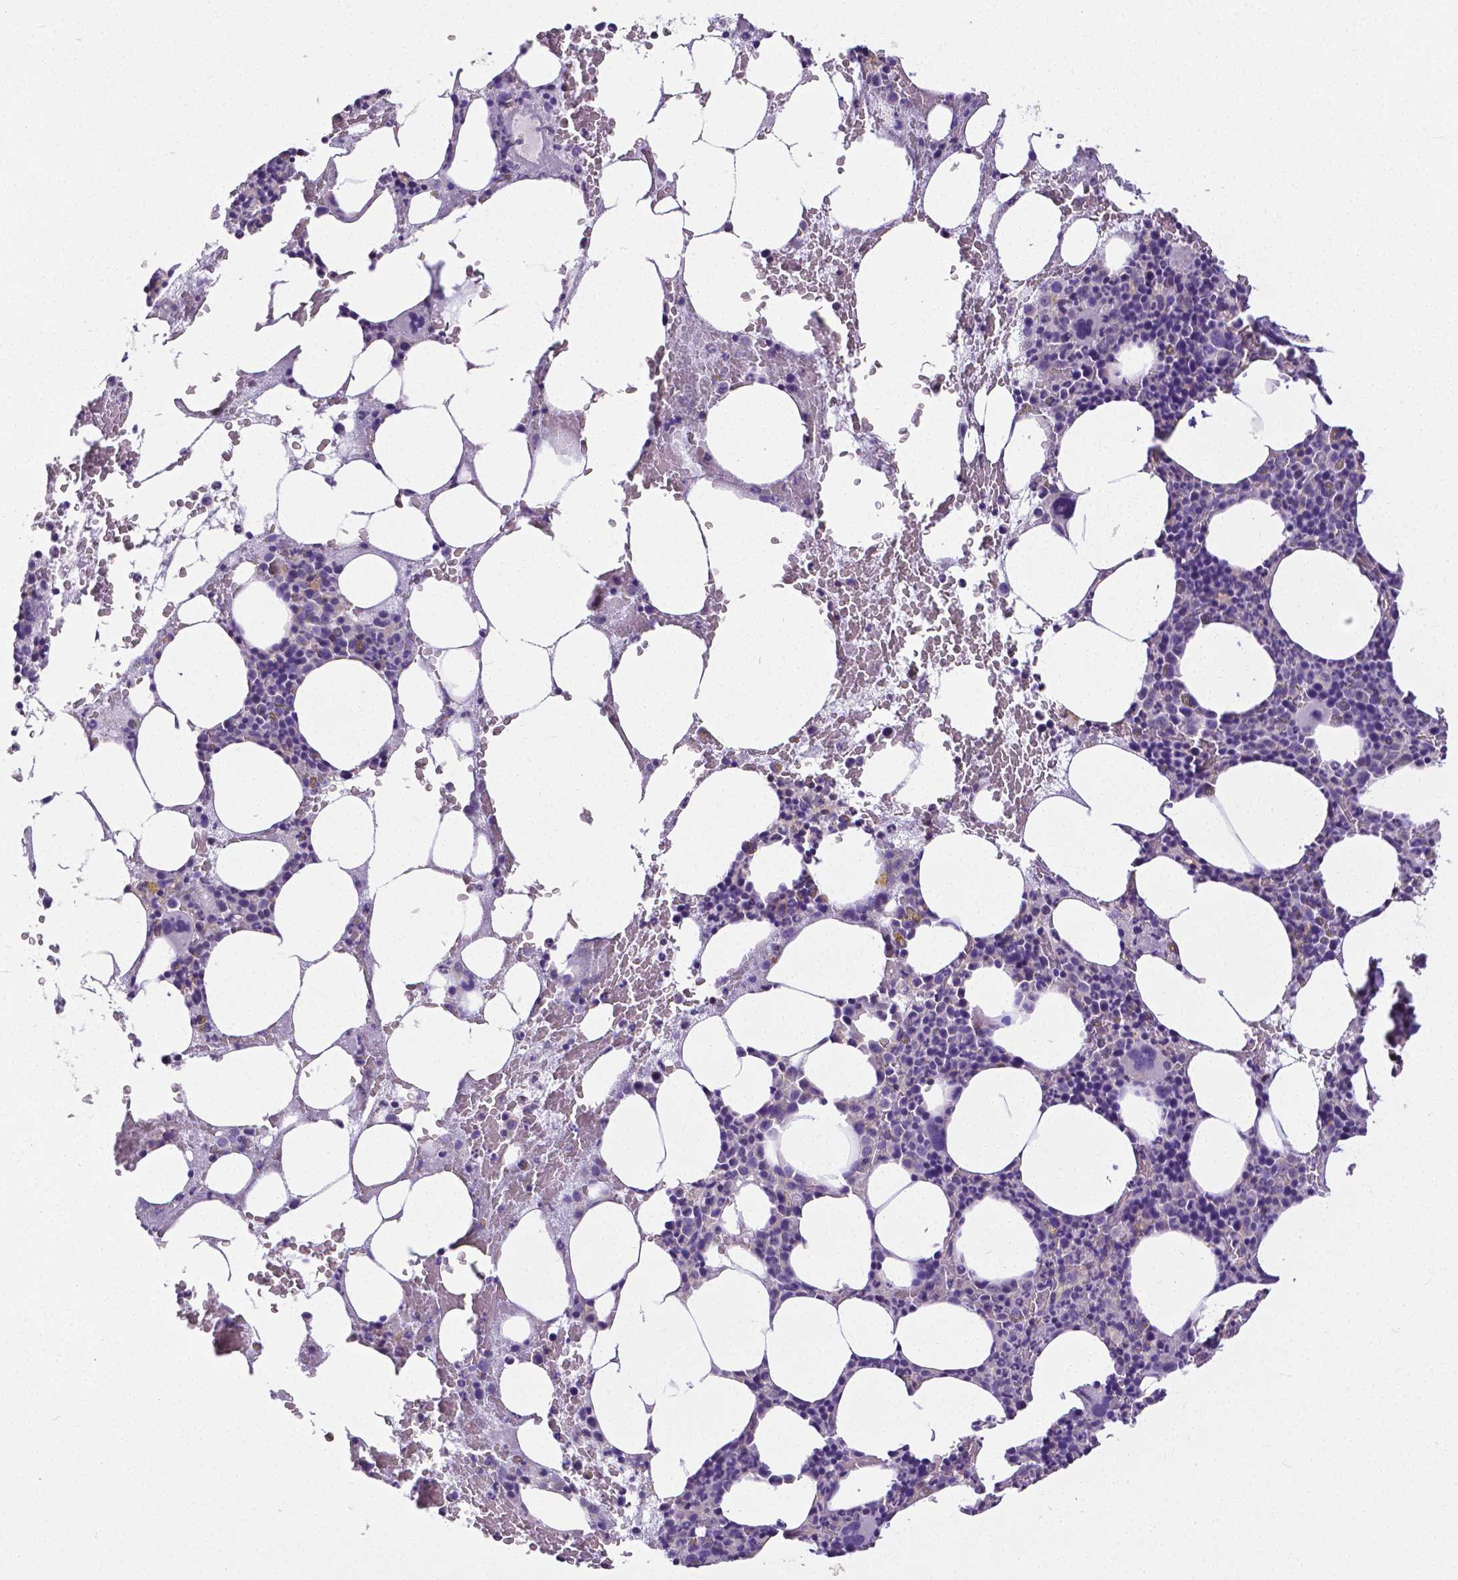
{"staining": {"intensity": "negative", "quantity": "none", "location": "none"}, "tissue": "bone marrow", "cell_type": "Hematopoietic cells", "image_type": "normal", "snomed": [{"axis": "morphology", "description": "Normal tissue, NOS"}, {"axis": "topography", "description": "Bone marrow"}], "caption": "Micrograph shows no protein staining in hematopoietic cells of unremarkable bone marrow. (Stains: DAB (3,3'-diaminobenzidine) immunohistochemistry with hematoxylin counter stain, Microscopy: brightfield microscopy at high magnification).", "gene": "CD4", "patient": {"sex": "male", "age": 89}}